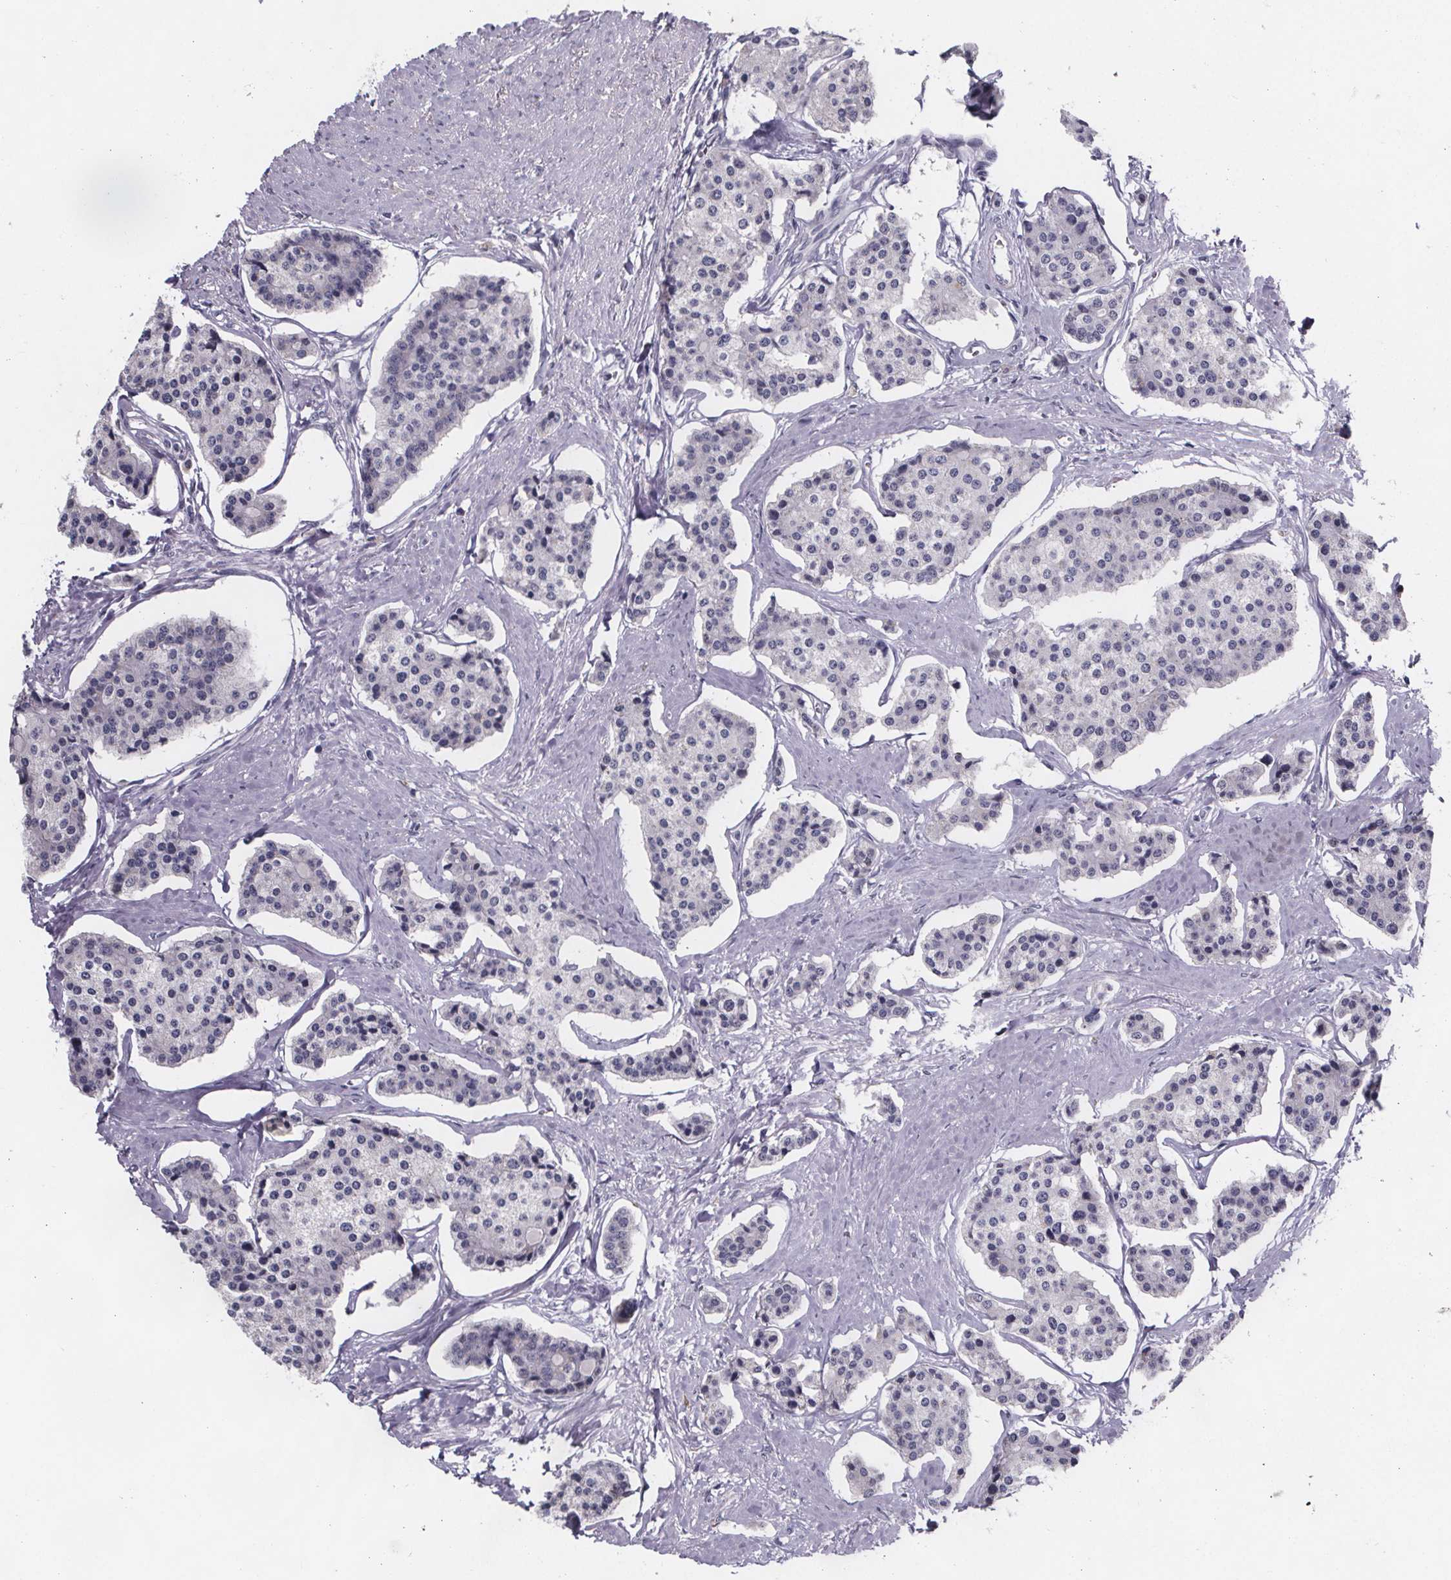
{"staining": {"intensity": "negative", "quantity": "none", "location": "none"}, "tissue": "carcinoid", "cell_type": "Tumor cells", "image_type": "cancer", "snomed": [{"axis": "morphology", "description": "Carcinoid, malignant, NOS"}, {"axis": "topography", "description": "Small intestine"}], "caption": "Photomicrograph shows no significant protein expression in tumor cells of carcinoid (malignant).", "gene": "PAH", "patient": {"sex": "female", "age": 65}}